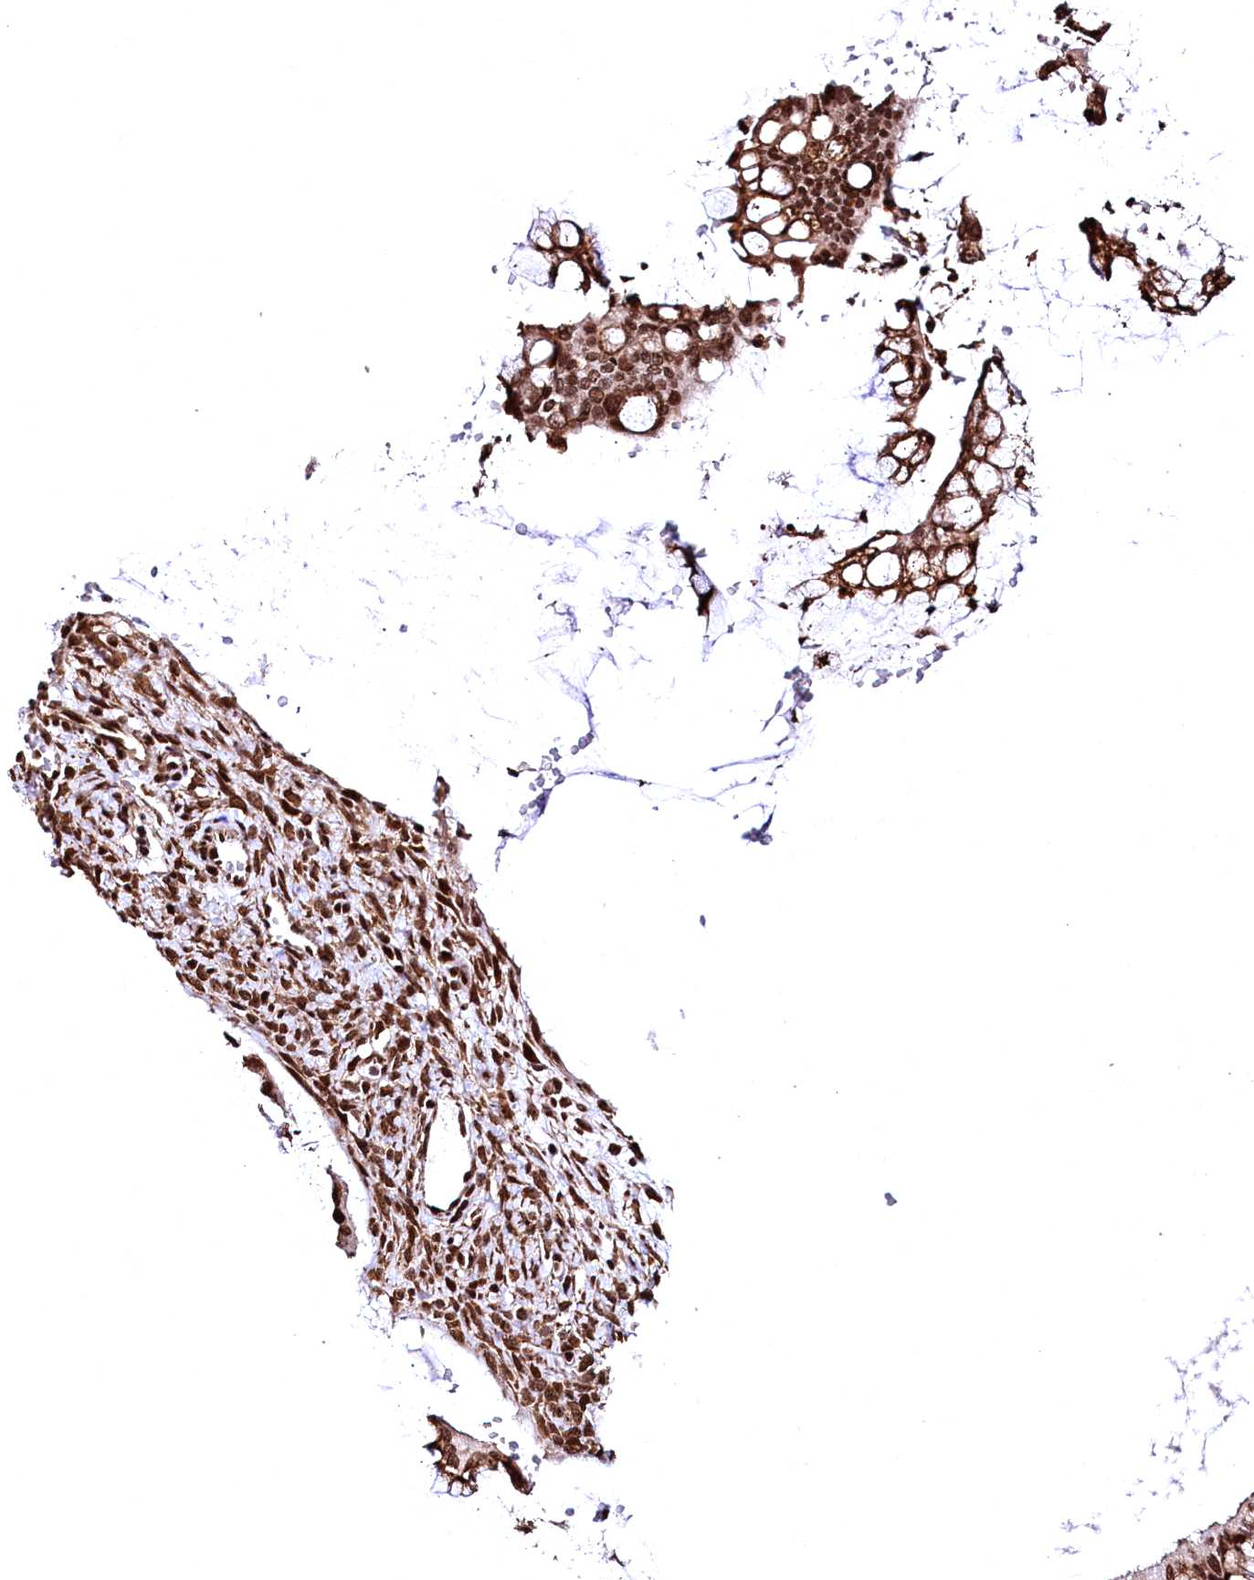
{"staining": {"intensity": "moderate", "quantity": ">75%", "location": "nuclear"}, "tissue": "ovarian cancer", "cell_type": "Tumor cells", "image_type": "cancer", "snomed": [{"axis": "morphology", "description": "Cystadenocarcinoma, mucinous, NOS"}, {"axis": "topography", "description": "Ovary"}], "caption": "An immunohistochemistry (IHC) histopathology image of neoplastic tissue is shown. Protein staining in brown labels moderate nuclear positivity in ovarian cancer (mucinous cystadenocarcinoma) within tumor cells.", "gene": "PDS5B", "patient": {"sex": "female", "age": 73}}